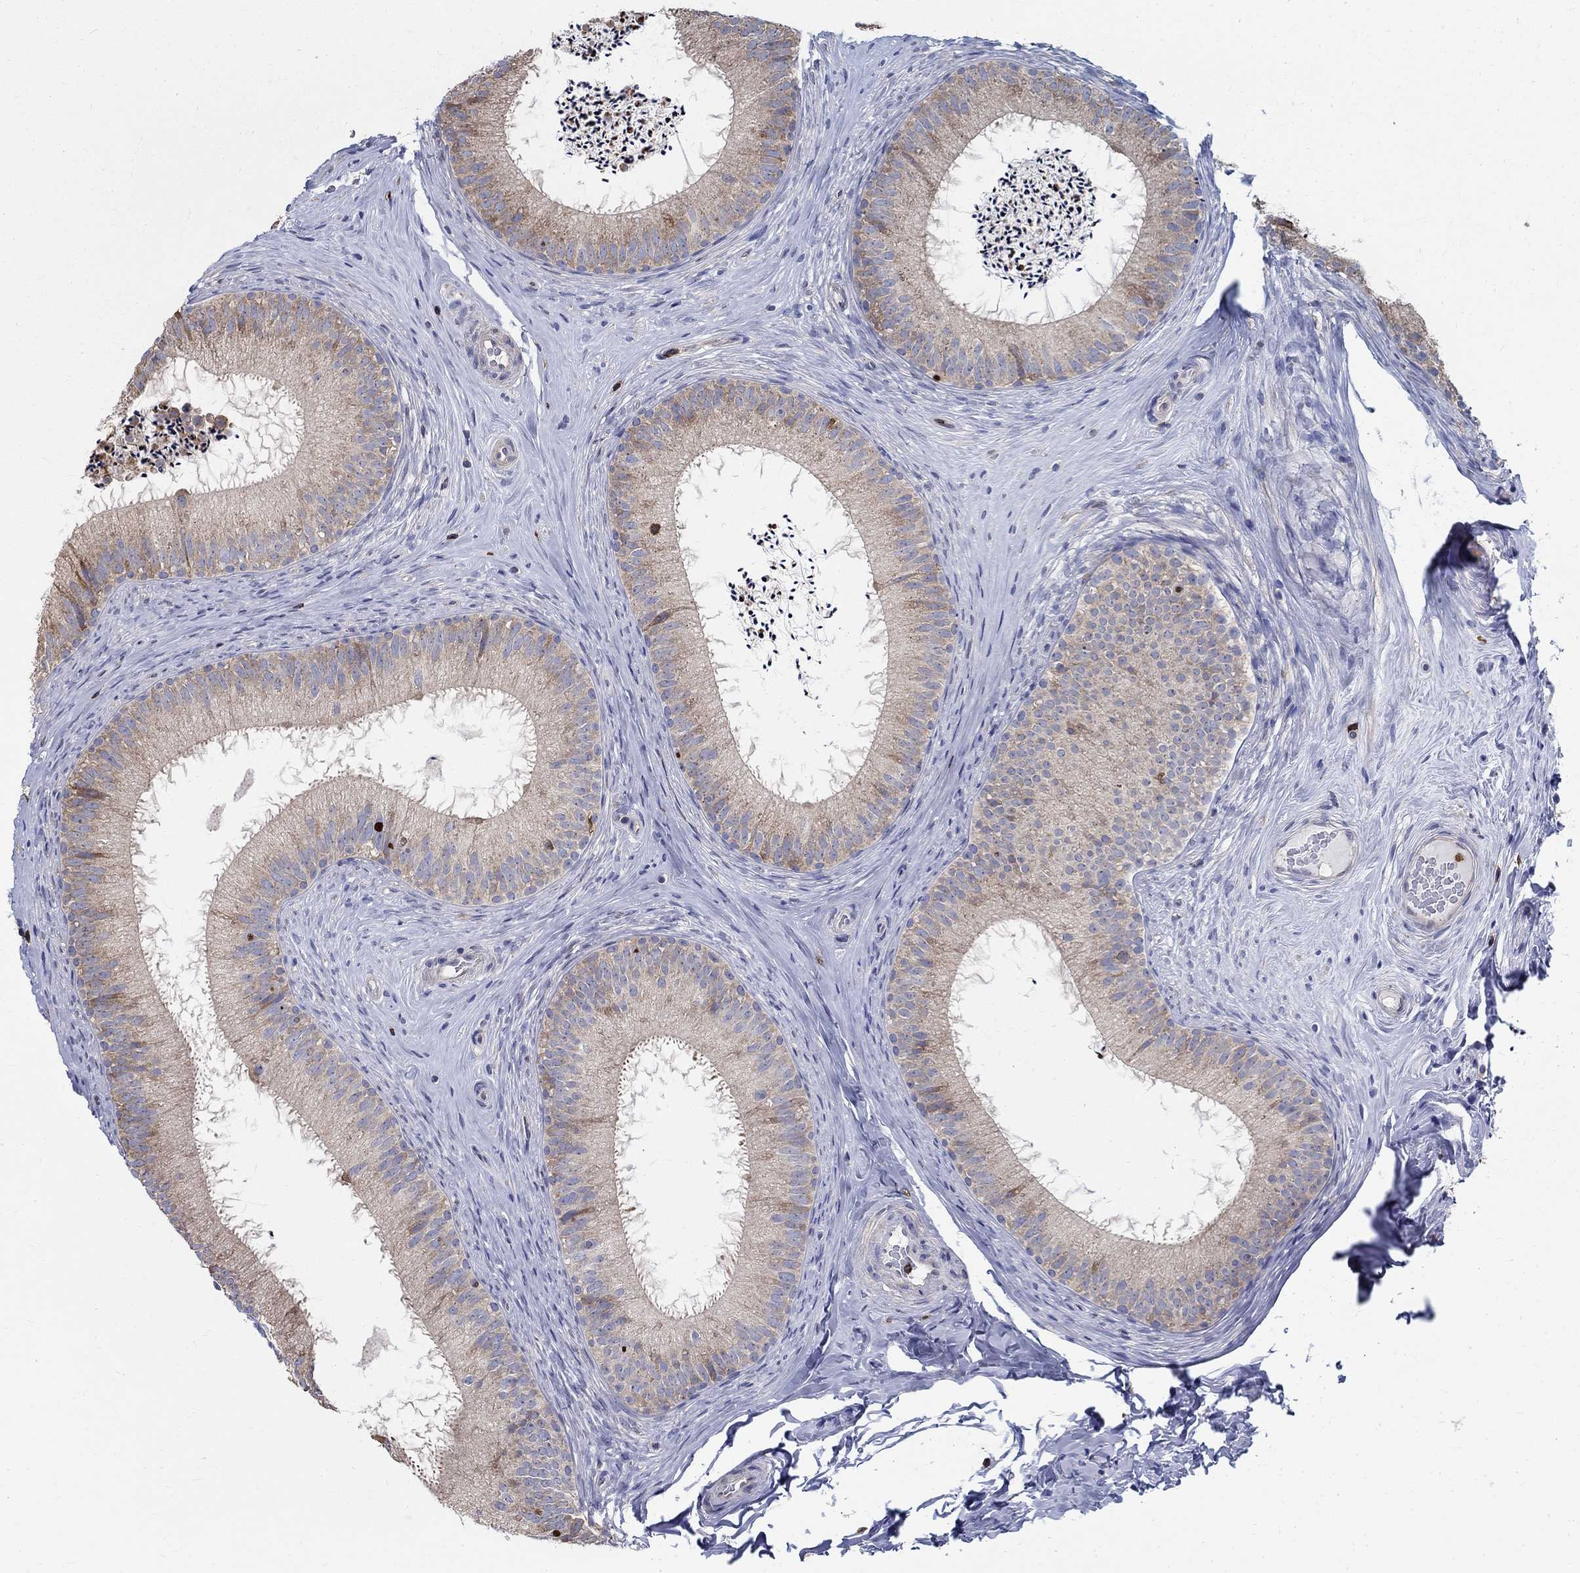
{"staining": {"intensity": "moderate", "quantity": "<25%", "location": "cytoplasmic/membranous"}, "tissue": "epididymis", "cell_type": "Glandular cells", "image_type": "normal", "snomed": [{"axis": "morphology", "description": "Normal tissue, NOS"}, {"axis": "morphology", "description": "Carcinoma, Embryonal, NOS"}, {"axis": "topography", "description": "Testis"}, {"axis": "topography", "description": "Epididymis"}], "caption": "An IHC micrograph of normal tissue is shown. Protein staining in brown highlights moderate cytoplasmic/membranous positivity in epididymis within glandular cells.", "gene": "AGAP2", "patient": {"sex": "male", "age": 24}}